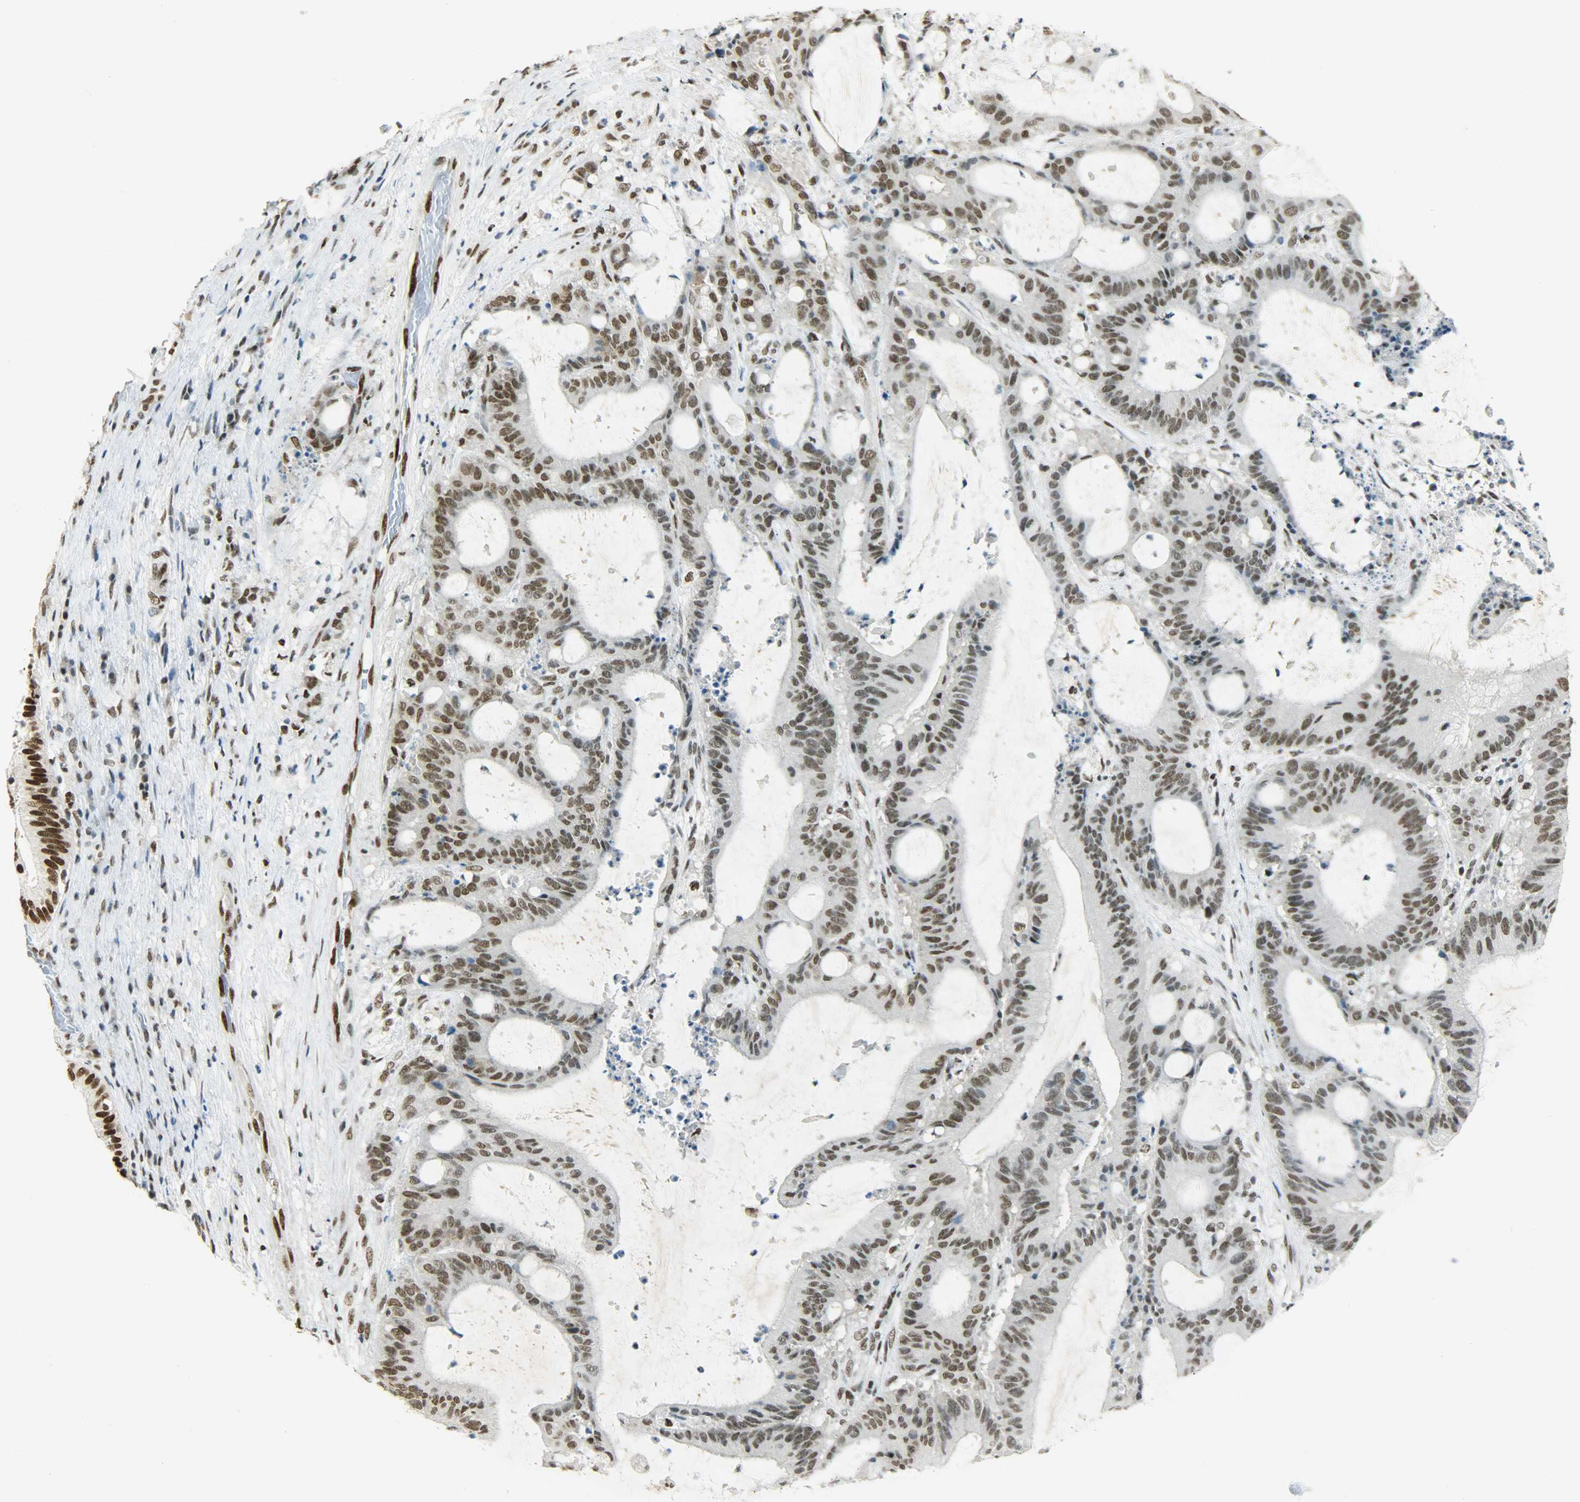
{"staining": {"intensity": "strong", "quantity": ">75%", "location": "nuclear"}, "tissue": "liver cancer", "cell_type": "Tumor cells", "image_type": "cancer", "snomed": [{"axis": "morphology", "description": "Cholangiocarcinoma"}, {"axis": "topography", "description": "Liver"}], "caption": "Cholangiocarcinoma (liver) stained with immunohistochemistry (IHC) demonstrates strong nuclear positivity in about >75% of tumor cells.", "gene": "MYEF2", "patient": {"sex": "female", "age": 73}}